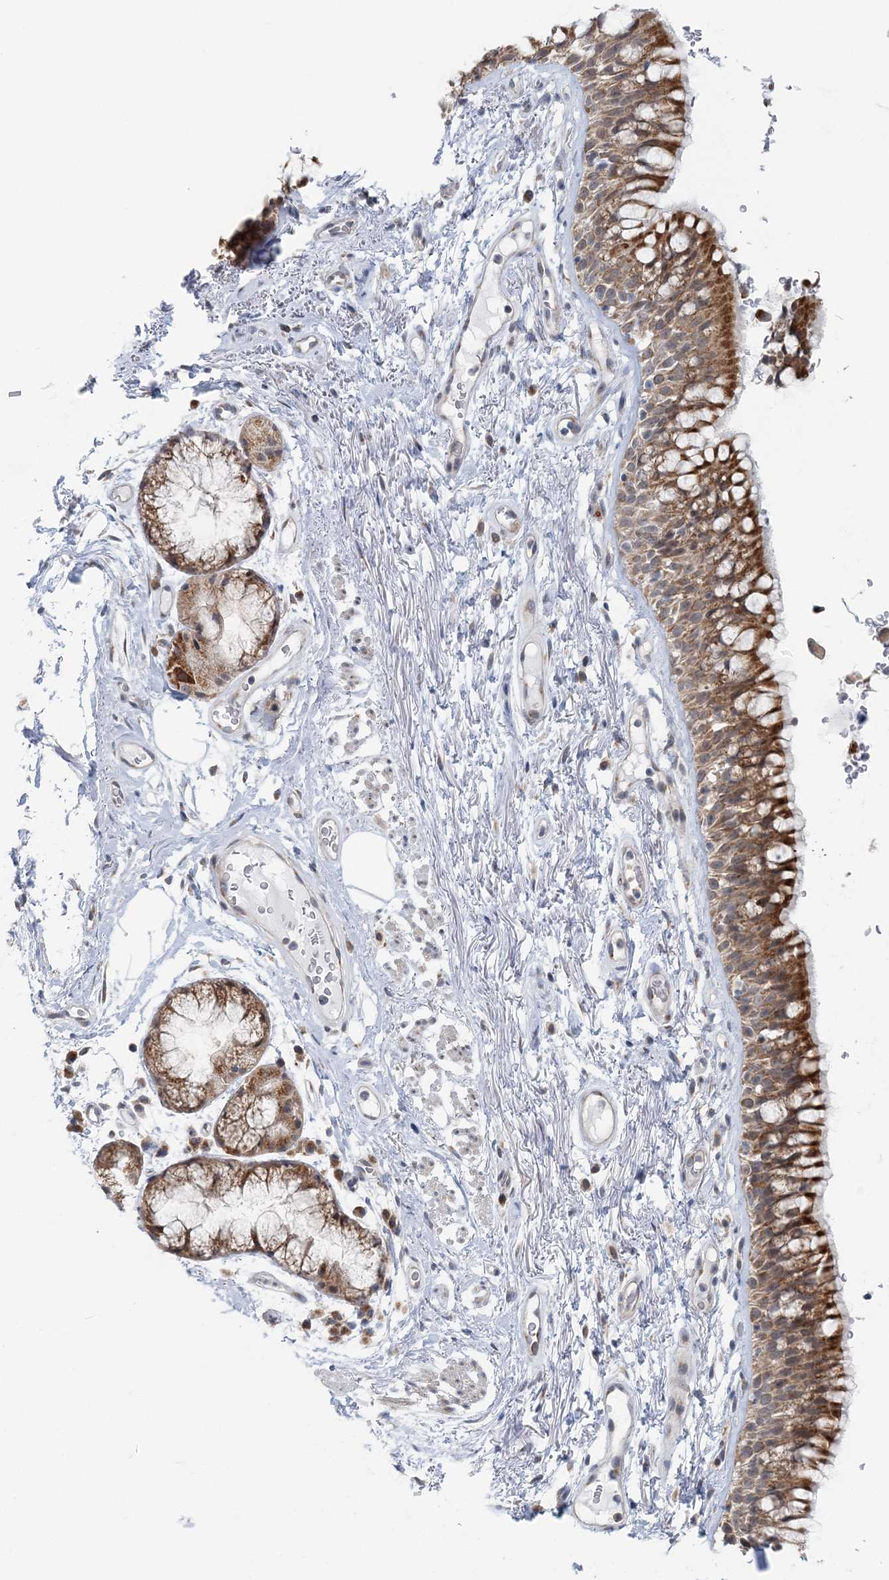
{"staining": {"intensity": "moderate", "quantity": ">75%", "location": "cytoplasmic/membranous"}, "tissue": "bronchus", "cell_type": "Respiratory epithelial cells", "image_type": "normal", "snomed": [{"axis": "morphology", "description": "Normal tissue, NOS"}, {"axis": "topography", "description": "Cartilage tissue"}, {"axis": "topography", "description": "Bronchus"}], "caption": "Immunohistochemistry of unremarkable bronchus shows medium levels of moderate cytoplasmic/membranous expression in about >75% of respiratory epithelial cells. (Brightfield microscopy of DAB IHC at high magnification).", "gene": "RNF150", "patient": {"sex": "female", "age": 73}}